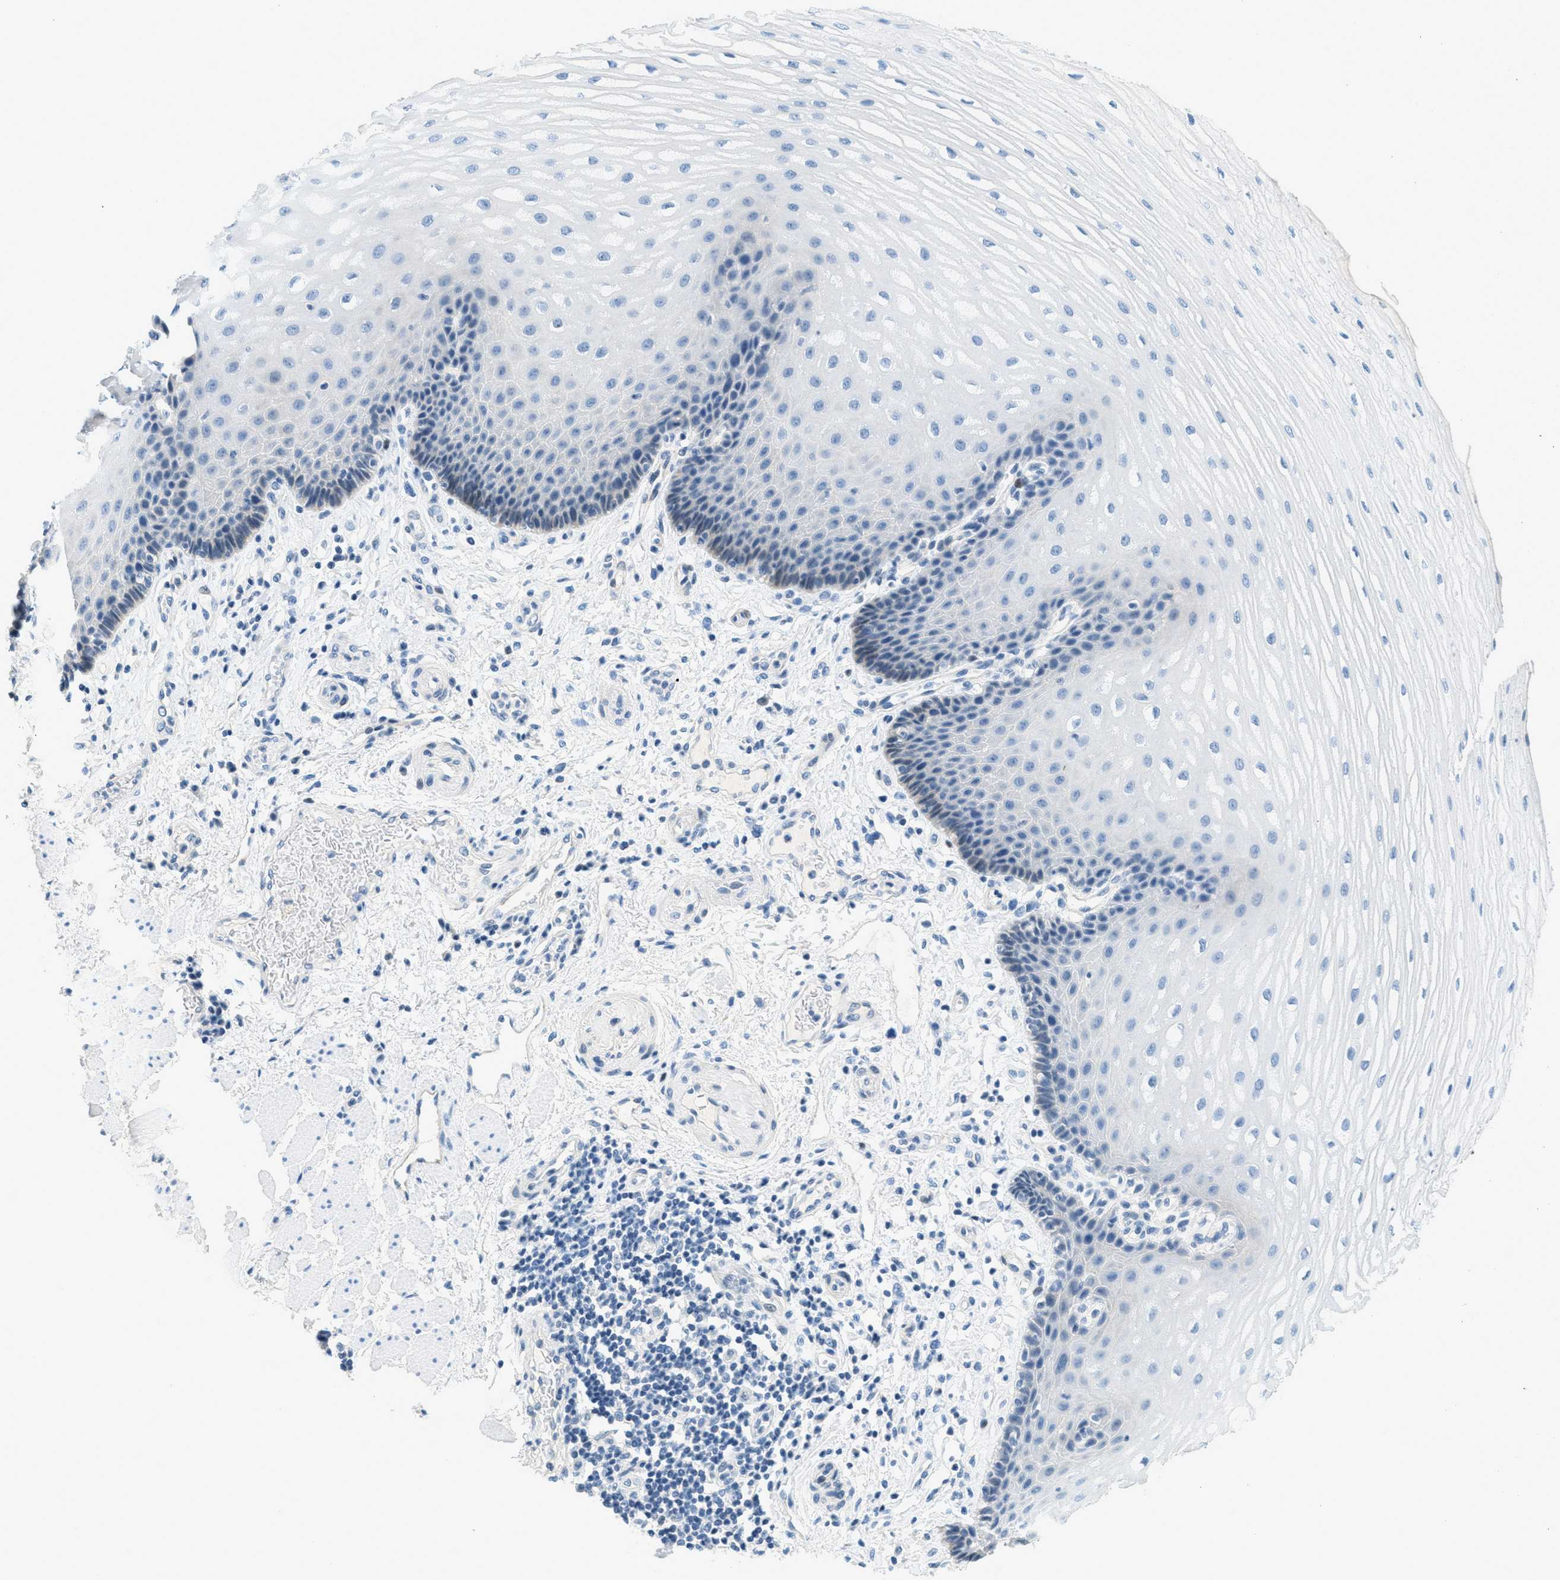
{"staining": {"intensity": "negative", "quantity": "none", "location": "none"}, "tissue": "esophagus", "cell_type": "Squamous epithelial cells", "image_type": "normal", "snomed": [{"axis": "morphology", "description": "Normal tissue, NOS"}, {"axis": "topography", "description": "Esophagus"}], "caption": "DAB immunohistochemical staining of normal esophagus reveals no significant positivity in squamous epithelial cells.", "gene": "CYP4X1", "patient": {"sex": "male", "age": 54}}